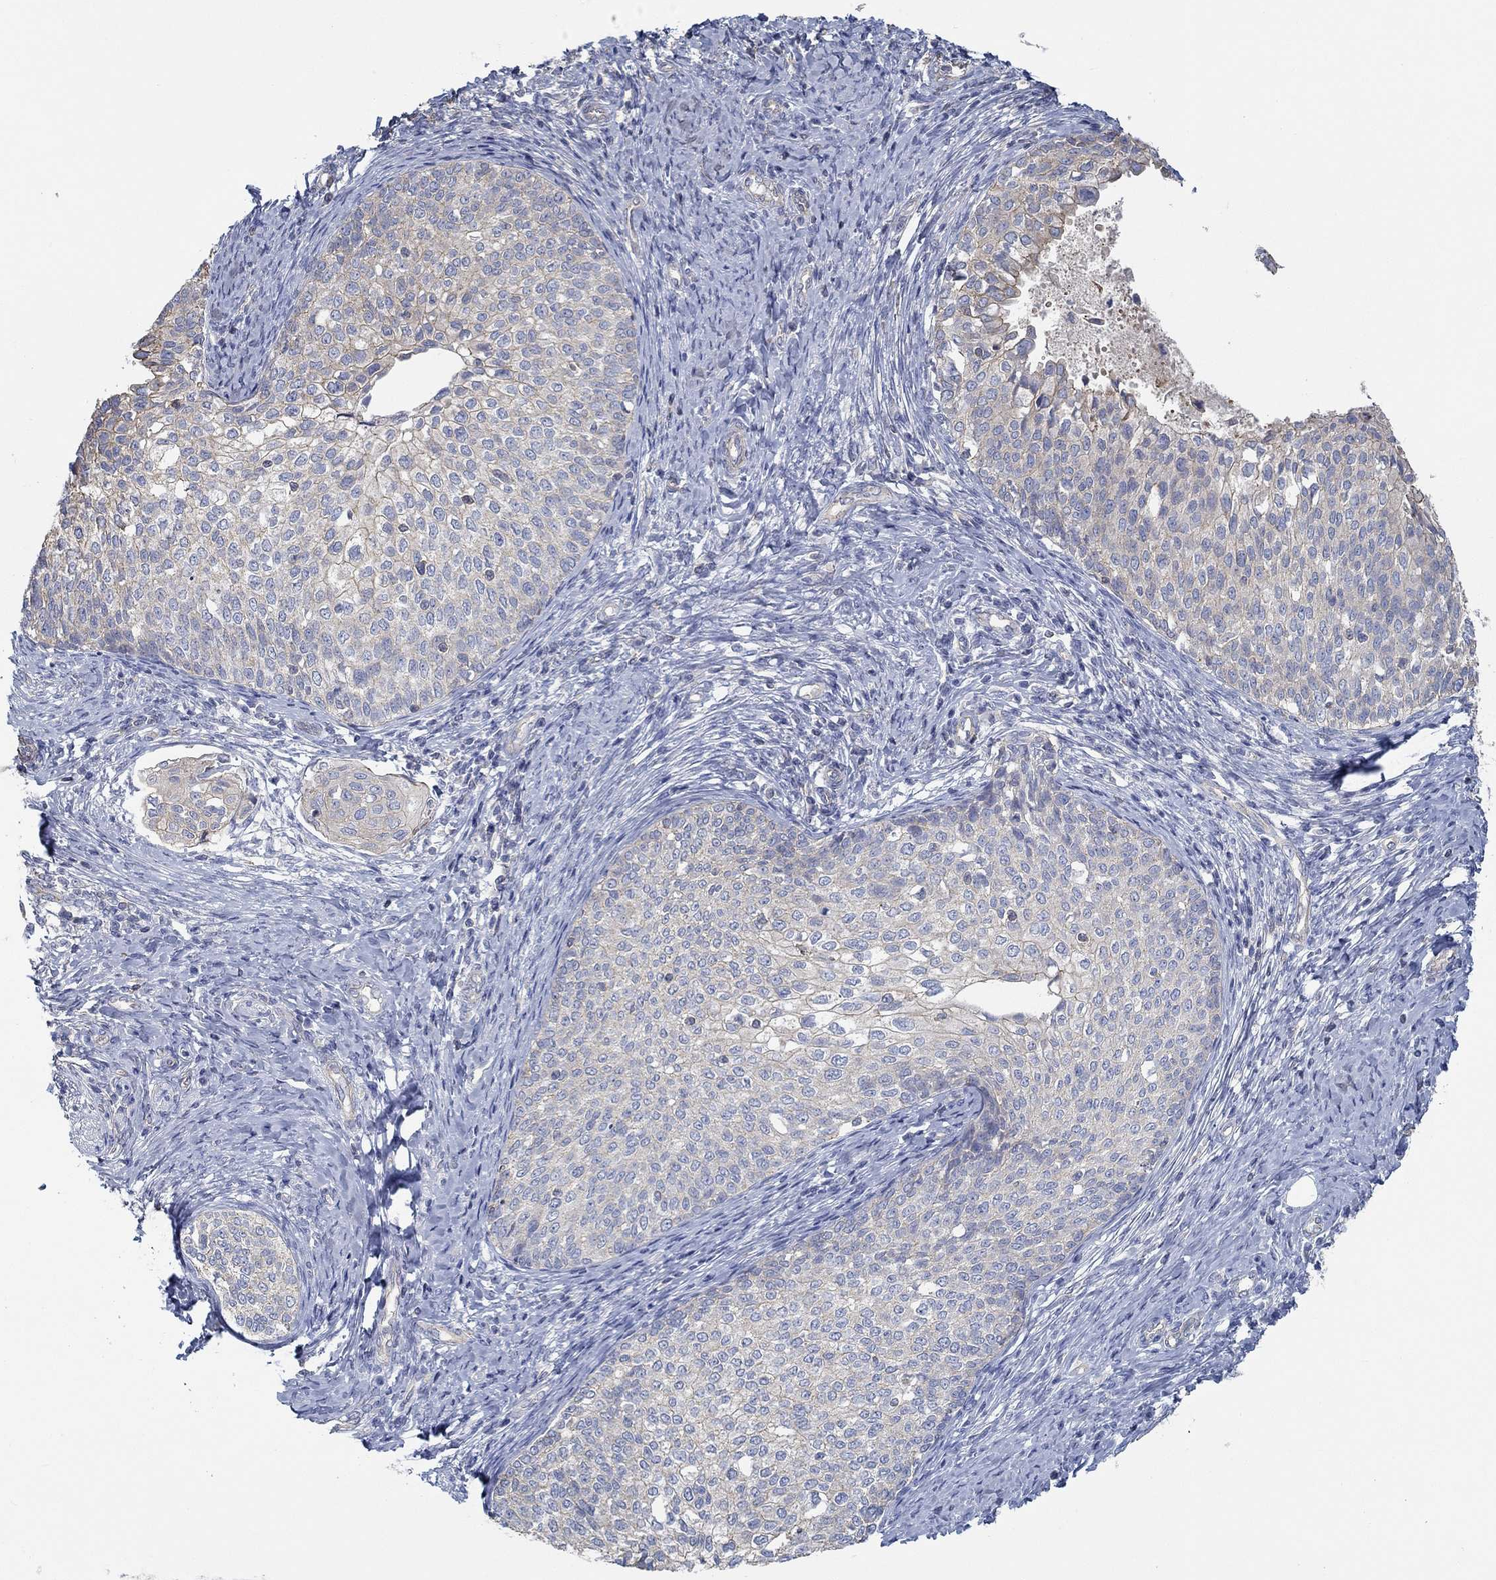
{"staining": {"intensity": "weak", "quantity": "<25%", "location": "cytoplasmic/membranous"}, "tissue": "cervical cancer", "cell_type": "Tumor cells", "image_type": "cancer", "snomed": [{"axis": "morphology", "description": "Squamous cell carcinoma, NOS"}, {"axis": "topography", "description": "Cervix"}], "caption": "Immunohistochemistry photomicrograph of neoplastic tissue: human cervical cancer stained with DAB (3,3'-diaminobenzidine) exhibits no significant protein positivity in tumor cells.", "gene": "BBOF1", "patient": {"sex": "female", "age": 51}}